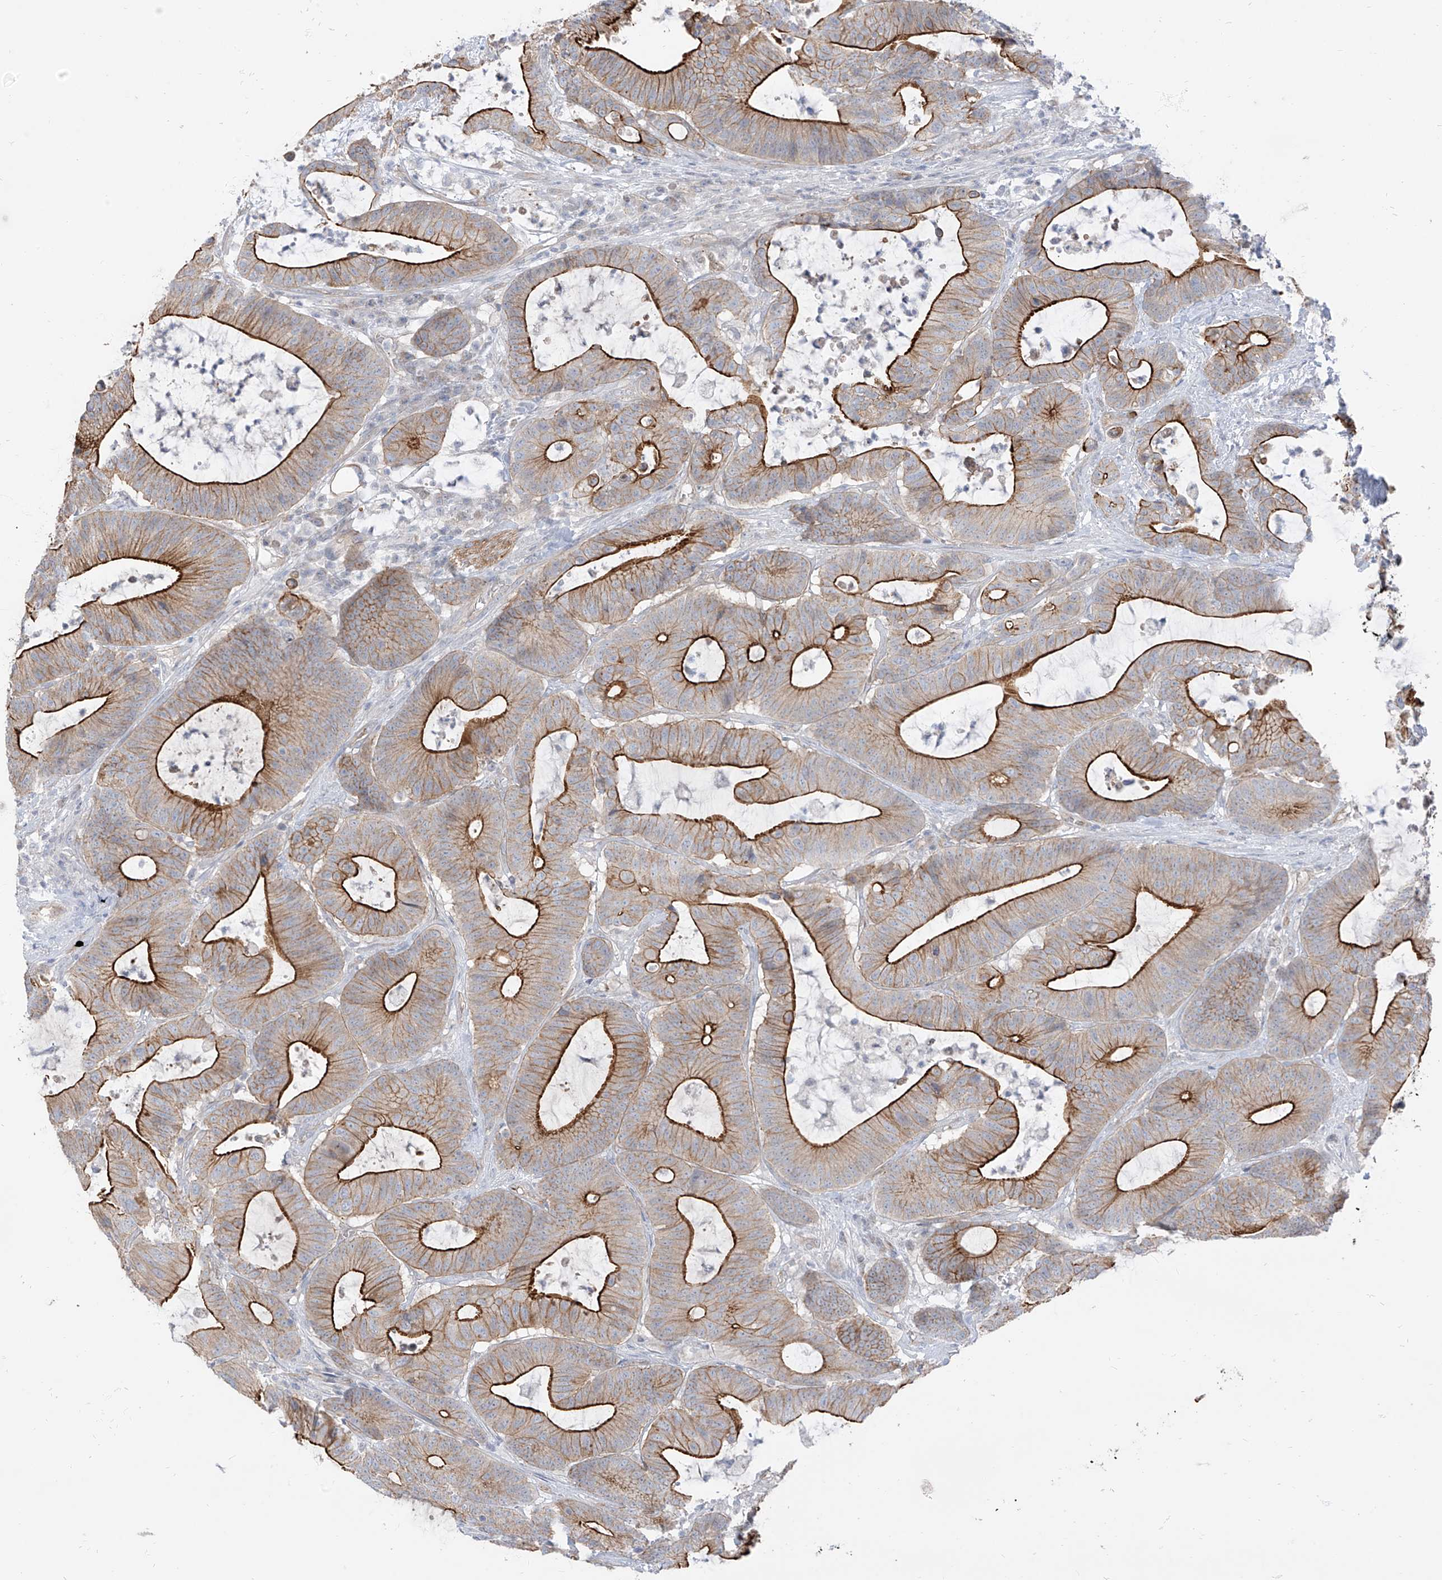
{"staining": {"intensity": "strong", "quantity": "25%-75%", "location": "cytoplasmic/membranous"}, "tissue": "colorectal cancer", "cell_type": "Tumor cells", "image_type": "cancer", "snomed": [{"axis": "morphology", "description": "Adenocarcinoma, NOS"}, {"axis": "topography", "description": "Colon"}], "caption": "Colorectal adenocarcinoma stained with DAB IHC shows high levels of strong cytoplasmic/membranous positivity in approximately 25%-75% of tumor cells.", "gene": "EPHX4", "patient": {"sex": "female", "age": 84}}